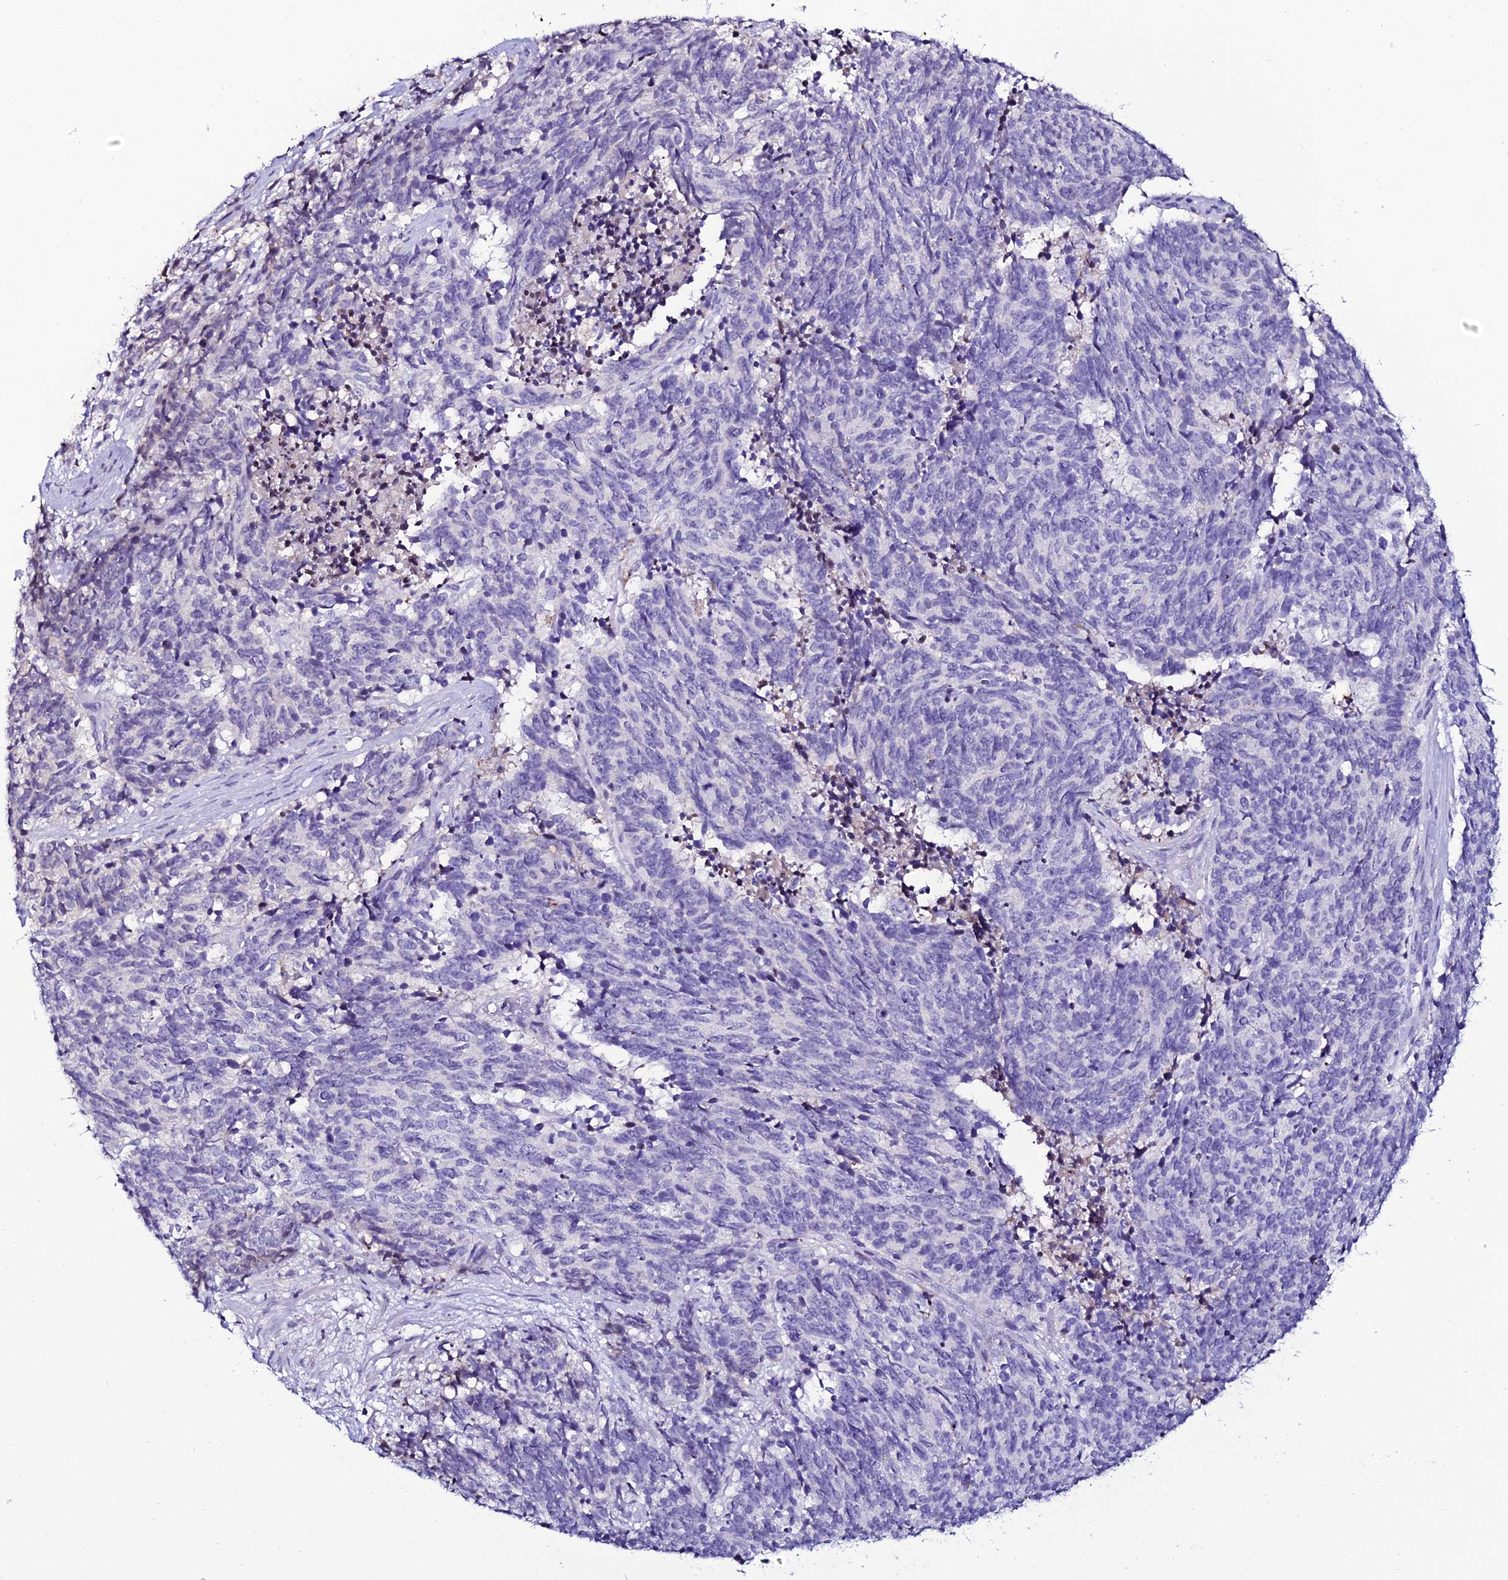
{"staining": {"intensity": "negative", "quantity": "none", "location": "none"}, "tissue": "cervical cancer", "cell_type": "Tumor cells", "image_type": "cancer", "snomed": [{"axis": "morphology", "description": "Squamous cell carcinoma, NOS"}, {"axis": "topography", "description": "Cervix"}], "caption": "Tumor cells show no significant protein positivity in cervical cancer.", "gene": "DEFB132", "patient": {"sex": "female", "age": 29}}